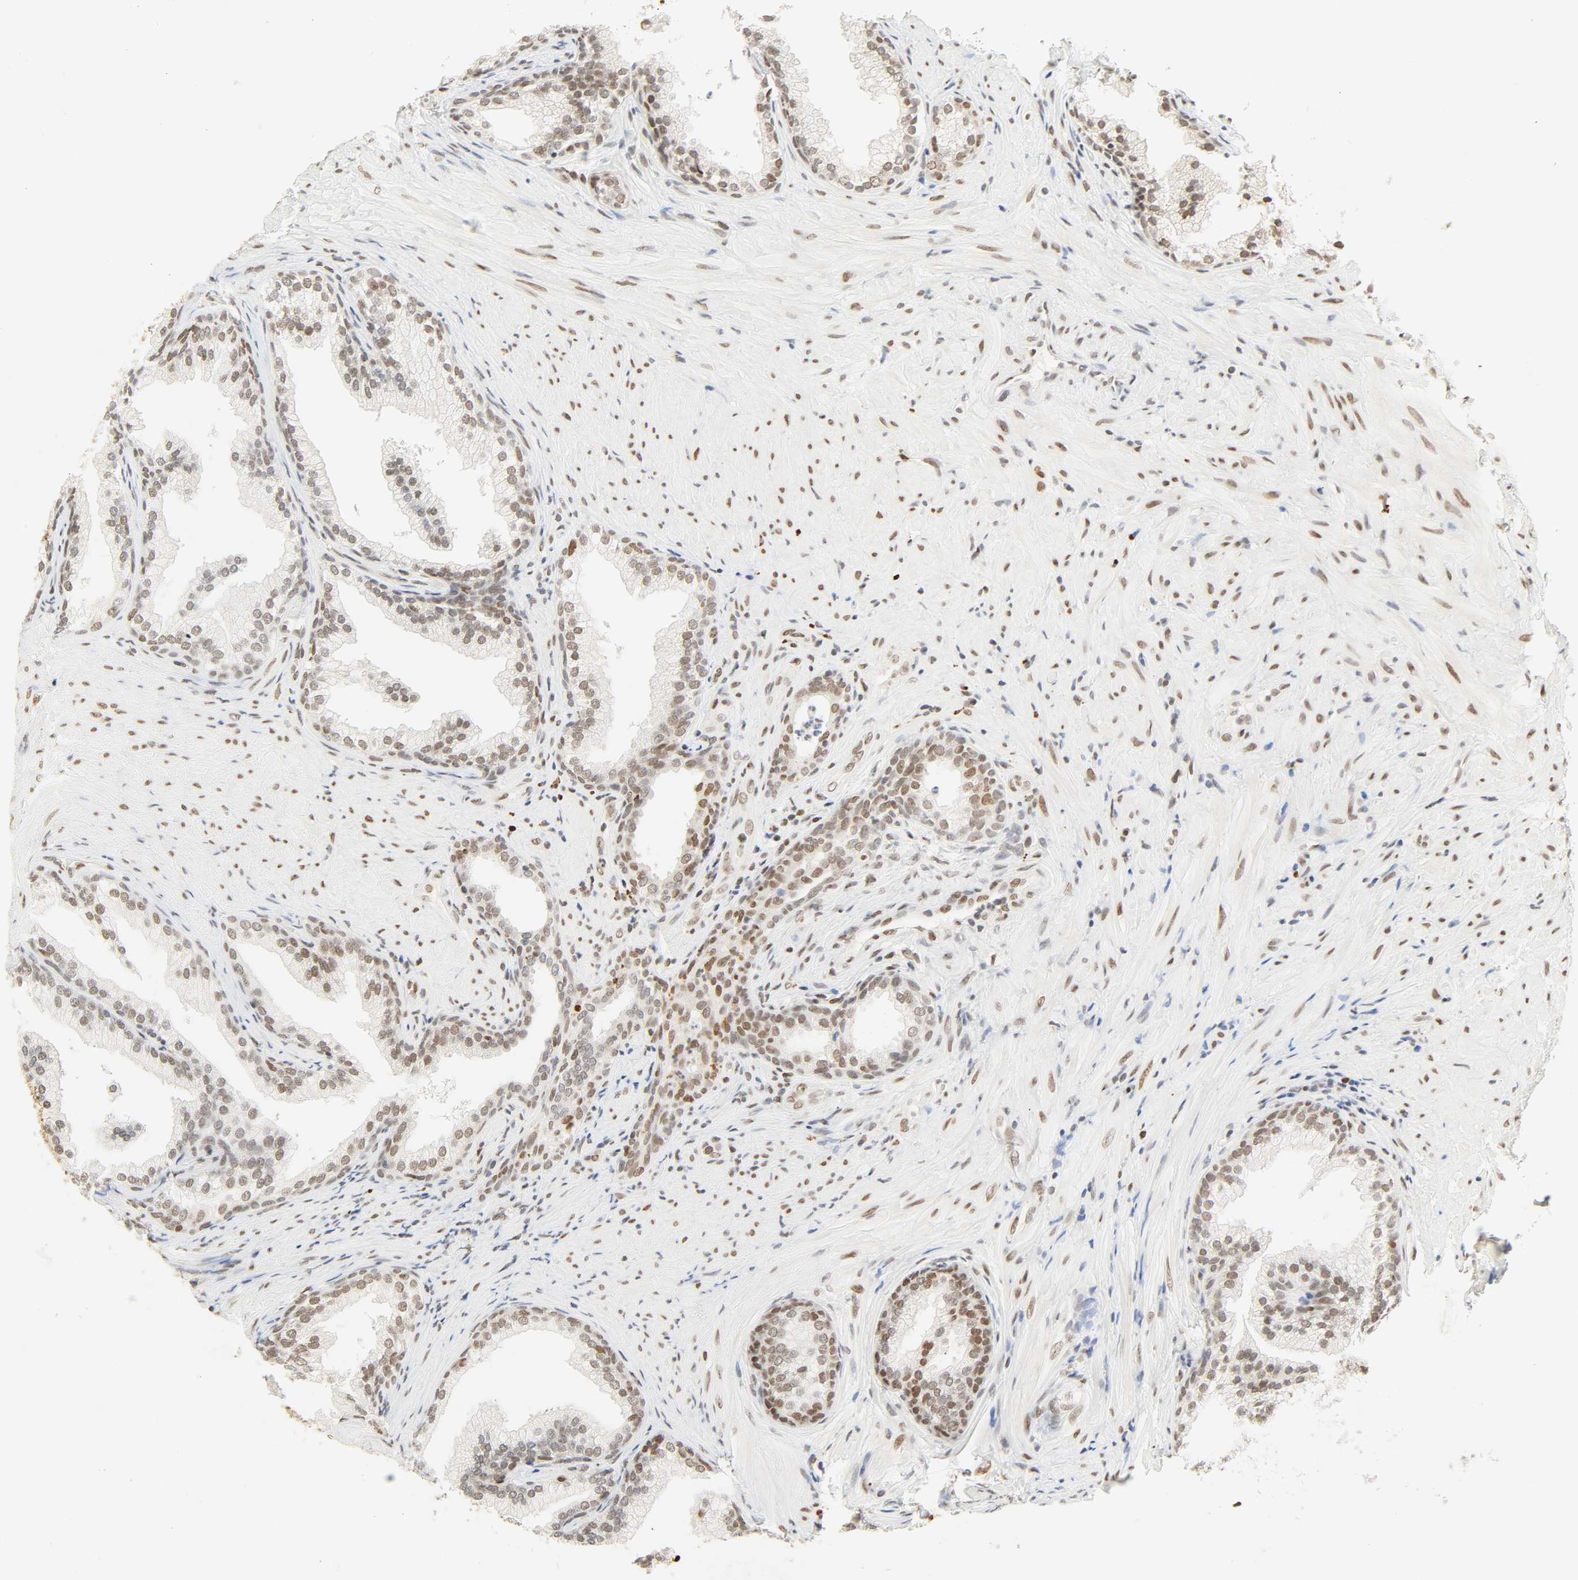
{"staining": {"intensity": "moderate", "quantity": ">75%", "location": "nuclear"}, "tissue": "prostate", "cell_type": "Glandular cells", "image_type": "normal", "snomed": [{"axis": "morphology", "description": "Normal tissue, NOS"}, {"axis": "topography", "description": "Prostate"}], "caption": "A histopathology image of human prostate stained for a protein exhibits moderate nuclear brown staining in glandular cells.", "gene": "DAZAP1", "patient": {"sex": "male", "age": 76}}